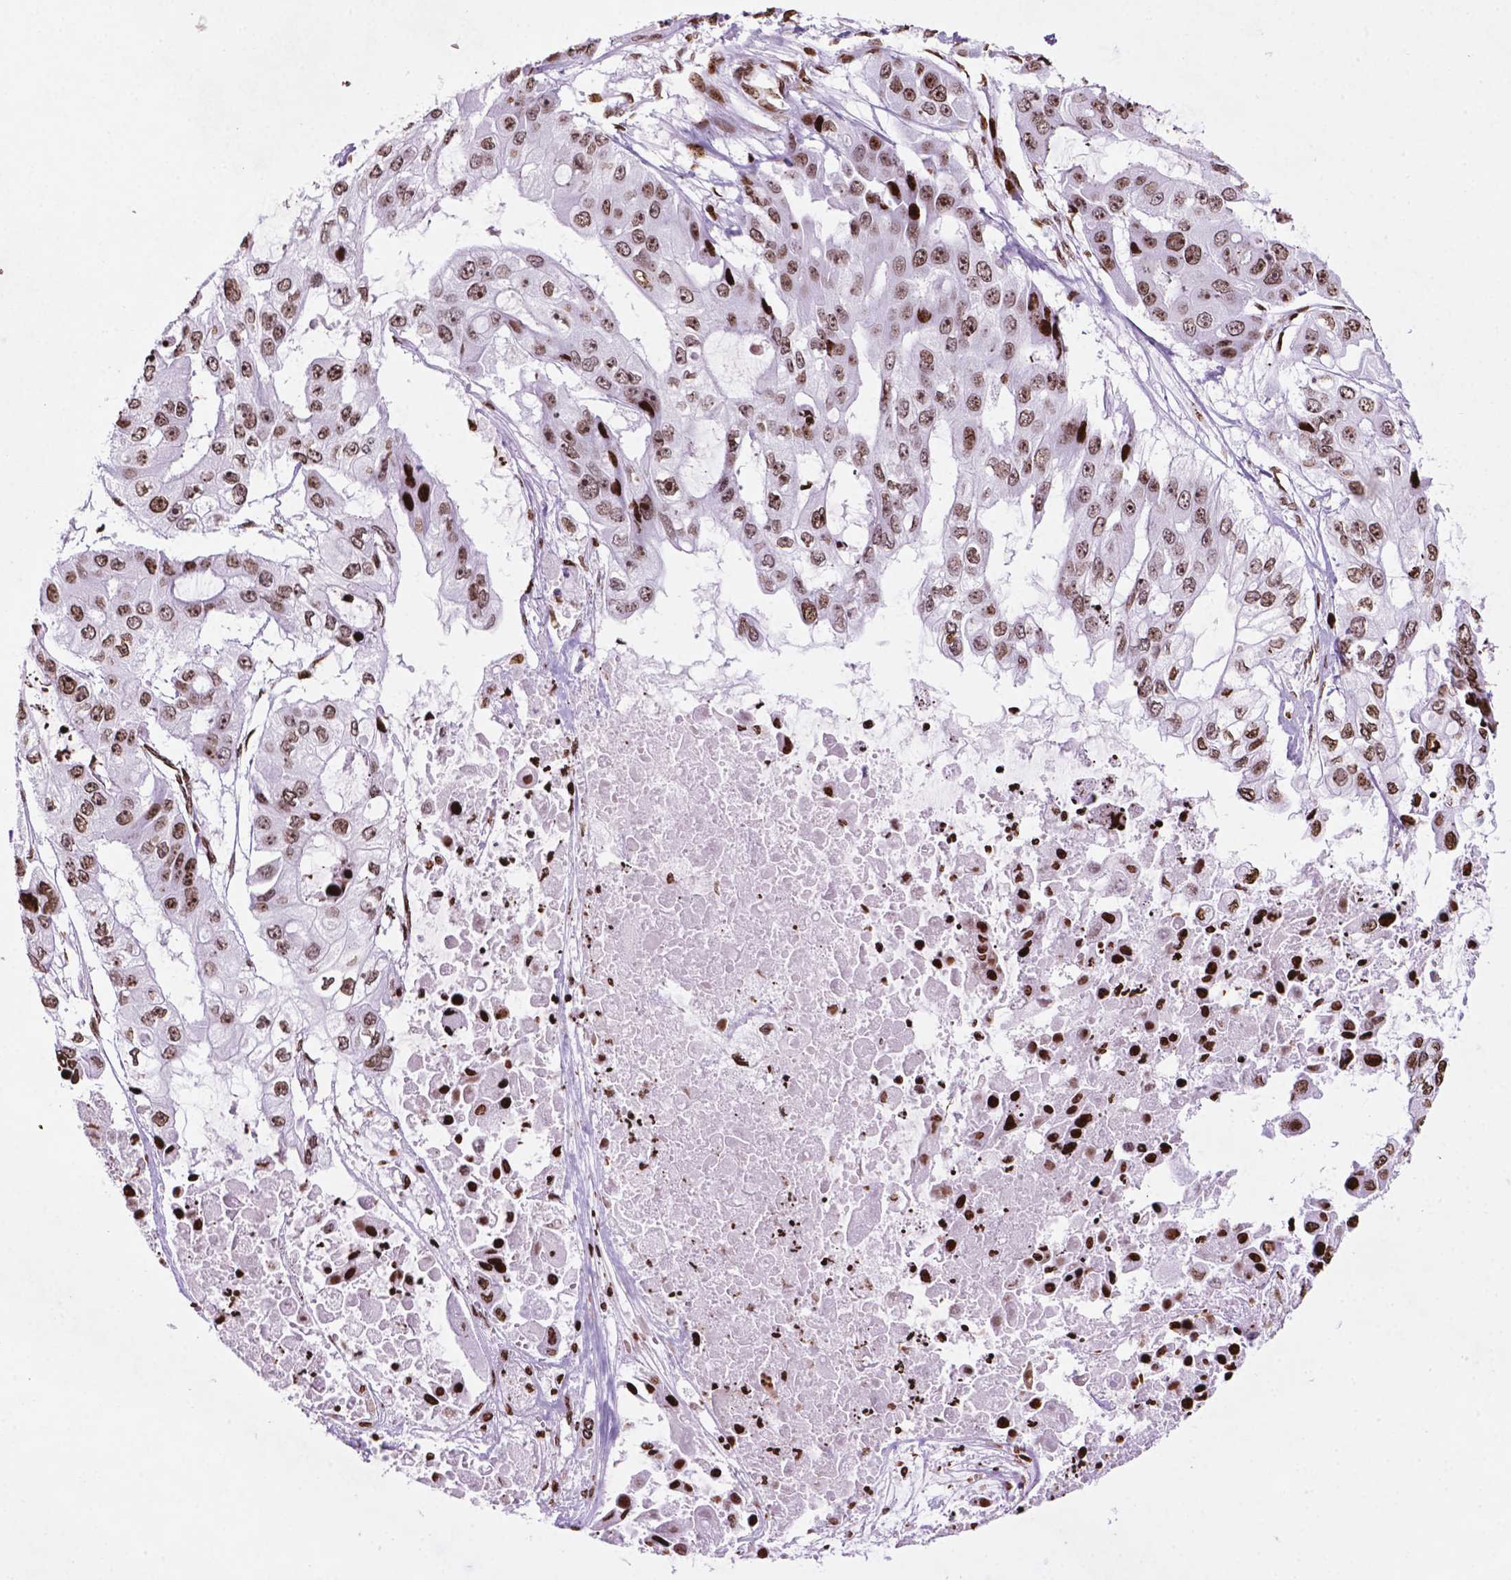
{"staining": {"intensity": "moderate", "quantity": ">75%", "location": "nuclear"}, "tissue": "ovarian cancer", "cell_type": "Tumor cells", "image_type": "cancer", "snomed": [{"axis": "morphology", "description": "Cystadenocarcinoma, serous, NOS"}, {"axis": "topography", "description": "Ovary"}], "caption": "Ovarian cancer tissue exhibits moderate nuclear expression in about >75% of tumor cells, visualized by immunohistochemistry.", "gene": "TMEM250", "patient": {"sex": "female", "age": 56}}